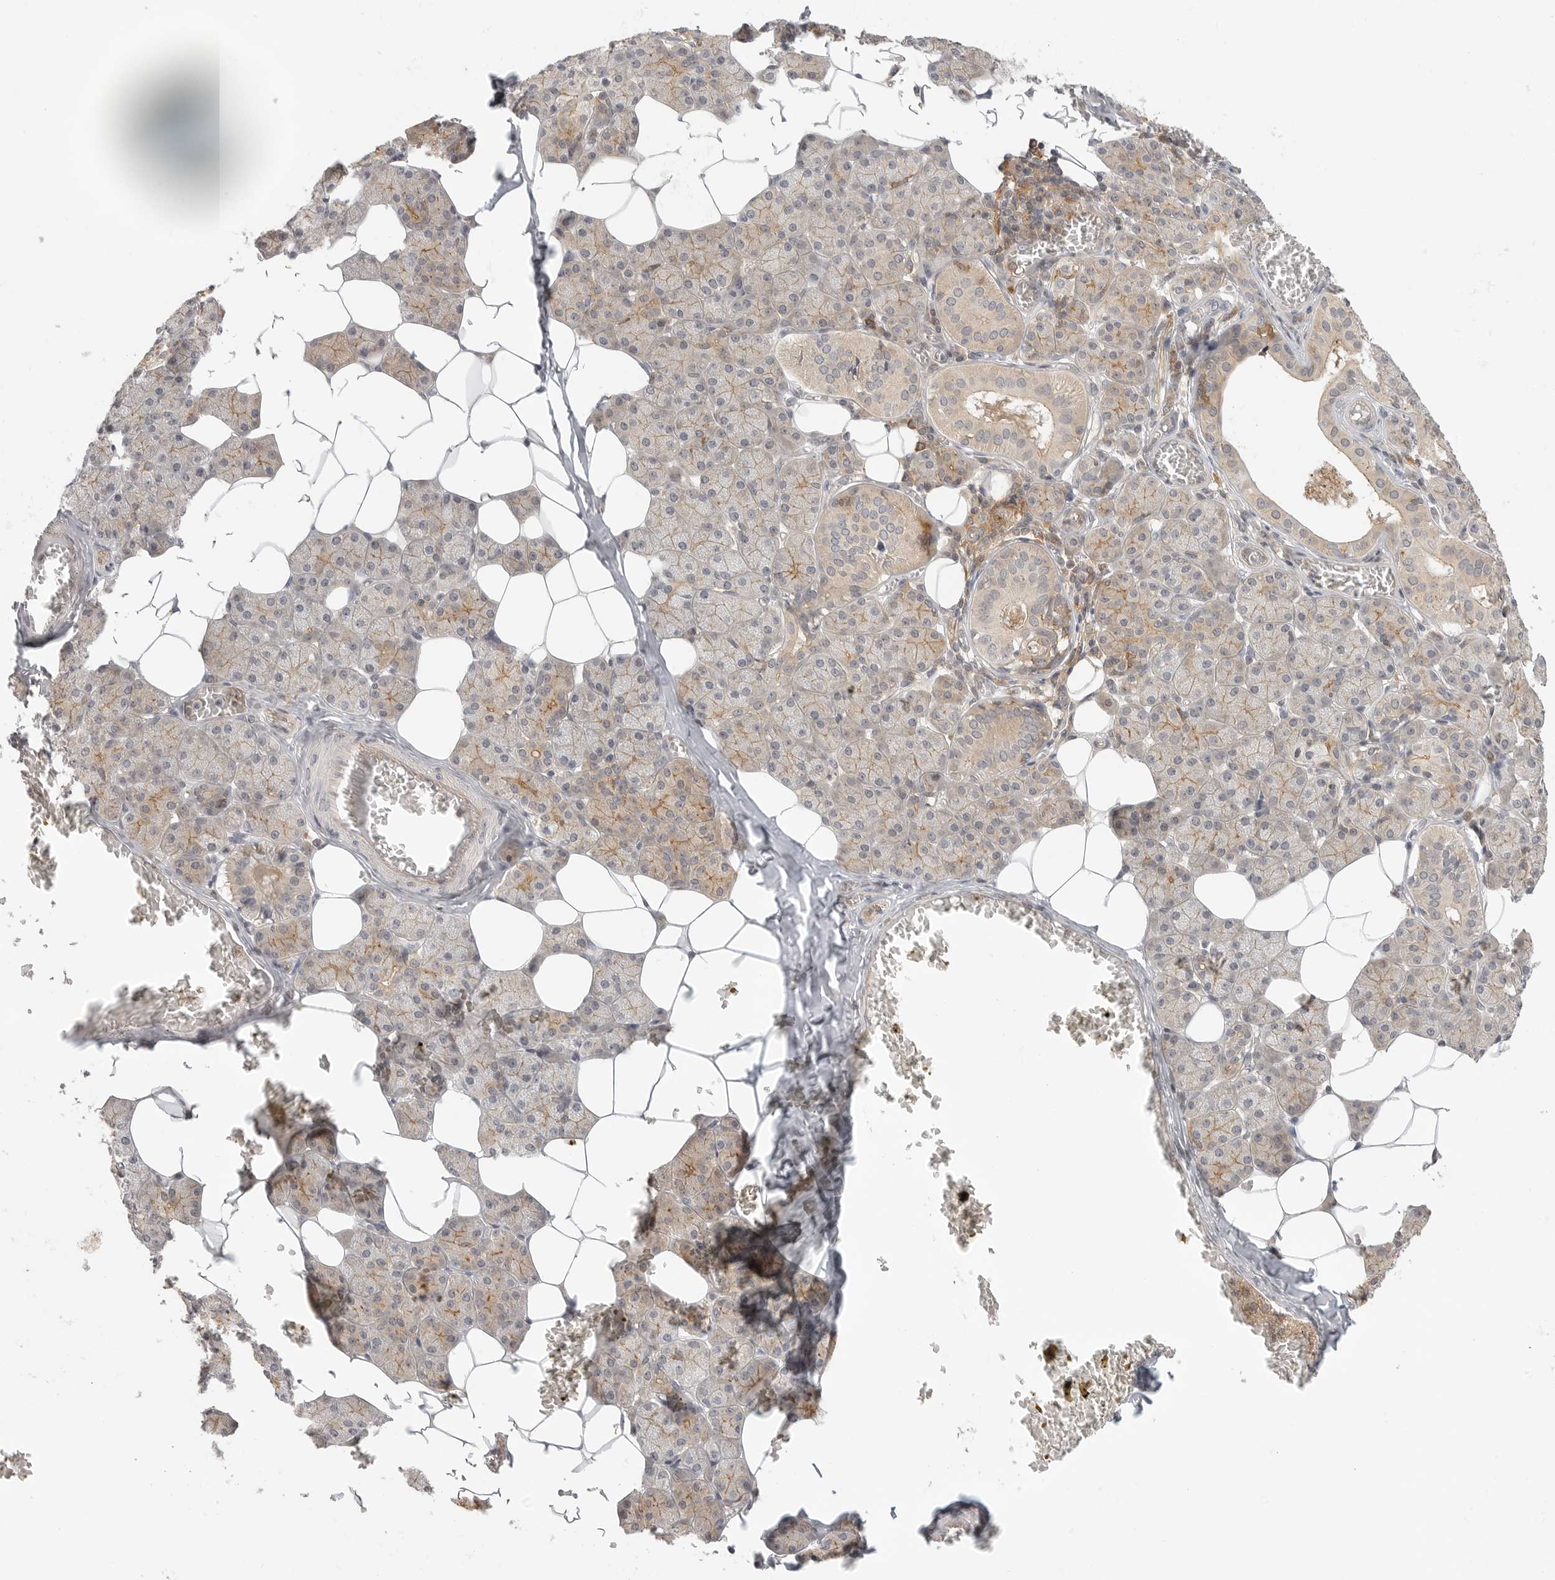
{"staining": {"intensity": "weak", "quantity": "25%-75%", "location": "cytoplasmic/membranous"}, "tissue": "salivary gland", "cell_type": "Glandular cells", "image_type": "normal", "snomed": [{"axis": "morphology", "description": "Normal tissue, NOS"}, {"axis": "topography", "description": "Salivary gland"}], "caption": "Salivary gland stained with DAB immunohistochemistry (IHC) shows low levels of weak cytoplasmic/membranous positivity in approximately 25%-75% of glandular cells. Using DAB (brown) and hematoxylin (blue) stains, captured at high magnification using brightfield microscopy.", "gene": "DBNL", "patient": {"sex": "female", "age": 33}}